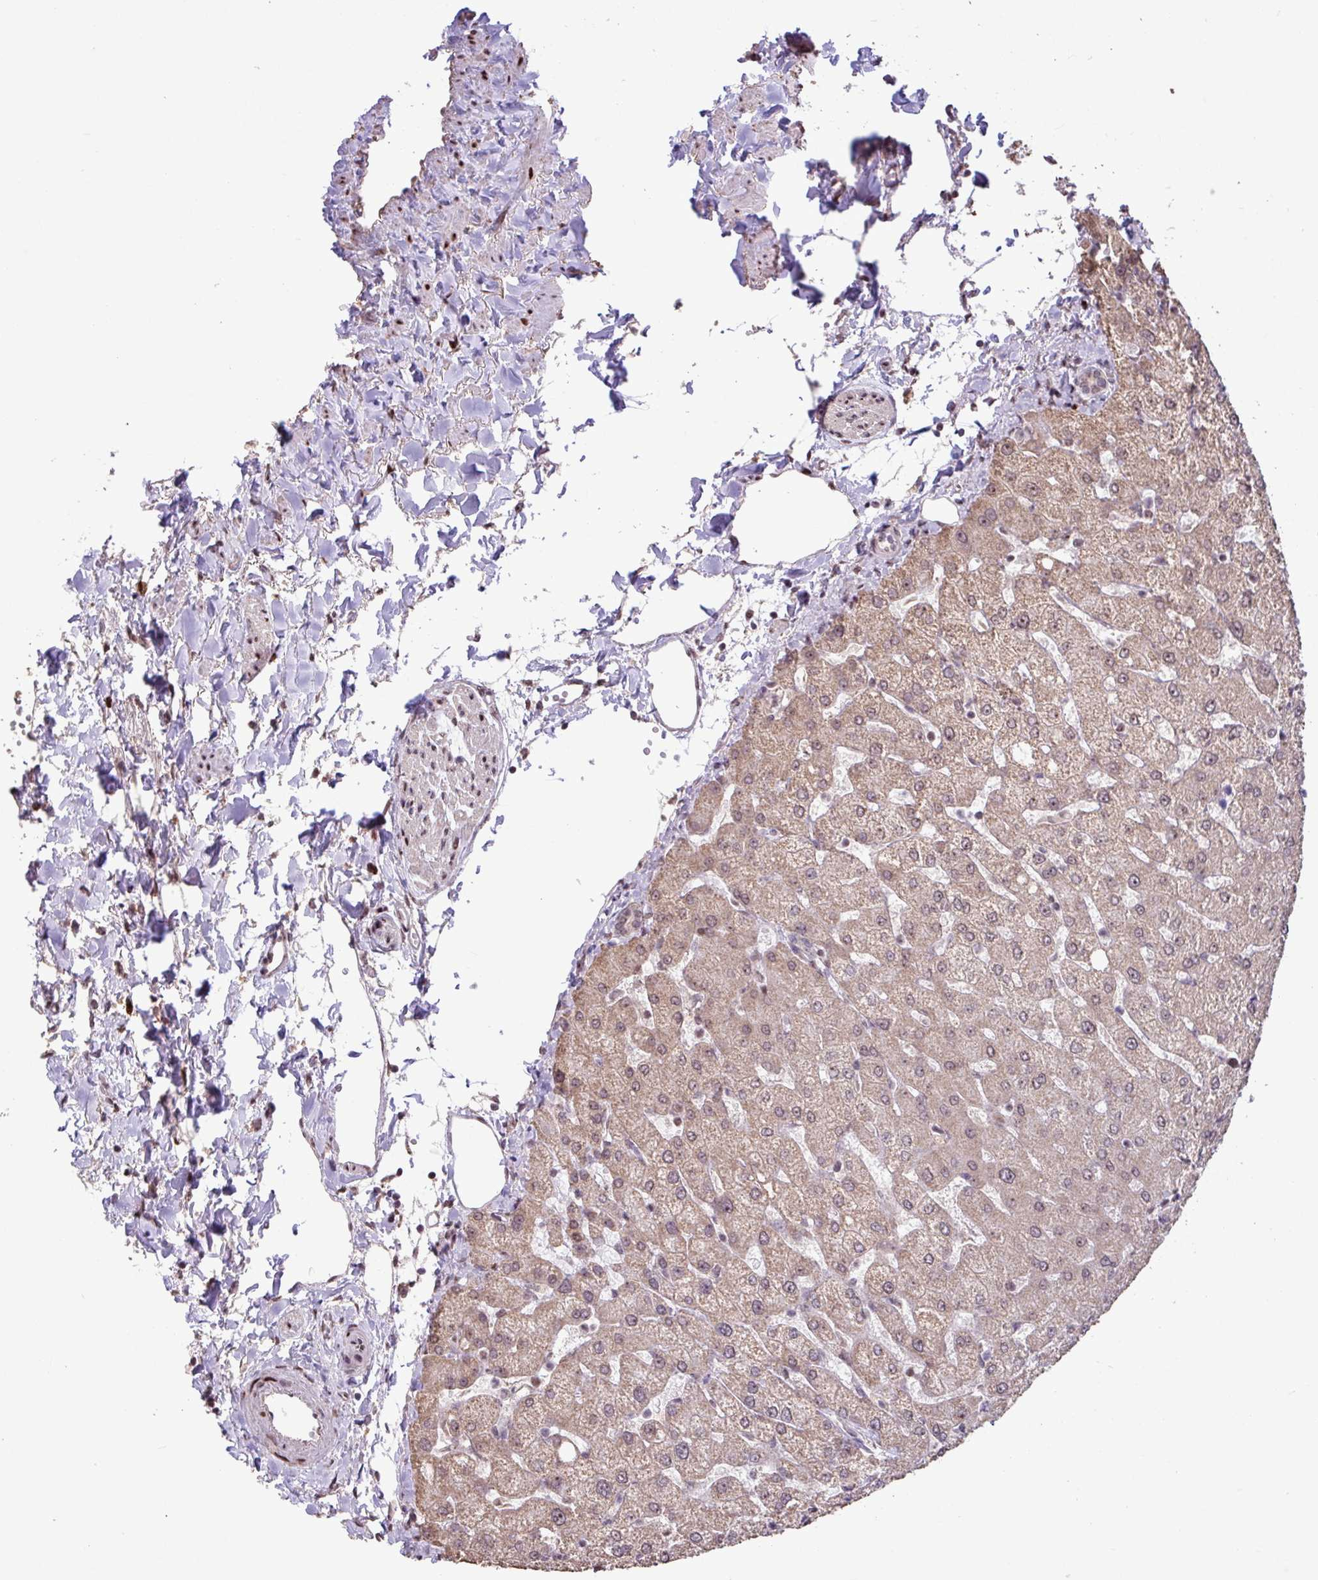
{"staining": {"intensity": "weak", "quantity": "<25%", "location": "nuclear"}, "tissue": "liver", "cell_type": "Cholangiocytes", "image_type": "normal", "snomed": [{"axis": "morphology", "description": "Normal tissue, NOS"}, {"axis": "topography", "description": "Liver"}], "caption": "Human liver stained for a protein using immunohistochemistry shows no expression in cholangiocytes.", "gene": "ZNF709", "patient": {"sex": "female", "age": 54}}